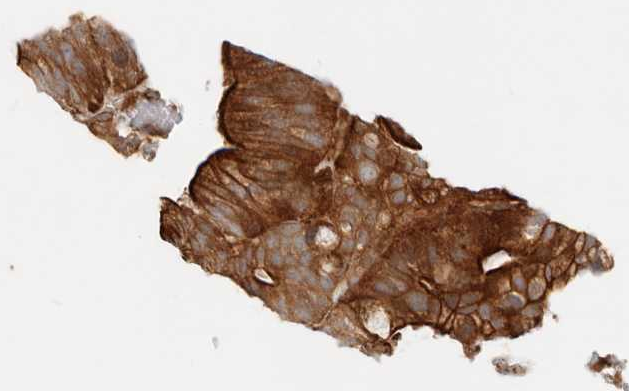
{"staining": {"intensity": "moderate", "quantity": ">75%", "location": "cytoplasmic/membranous"}, "tissue": "colorectal cancer", "cell_type": "Tumor cells", "image_type": "cancer", "snomed": [{"axis": "morphology", "description": "Adenocarcinoma, NOS"}, {"axis": "topography", "description": "Colon"}], "caption": "A medium amount of moderate cytoplasmic/membranous expression is appreciated in about >75% of tumor cells in colorectal adenocarcinoma tissue.", "gene": "UFSP1", "patient": {"sex": "female", "age": 66}}